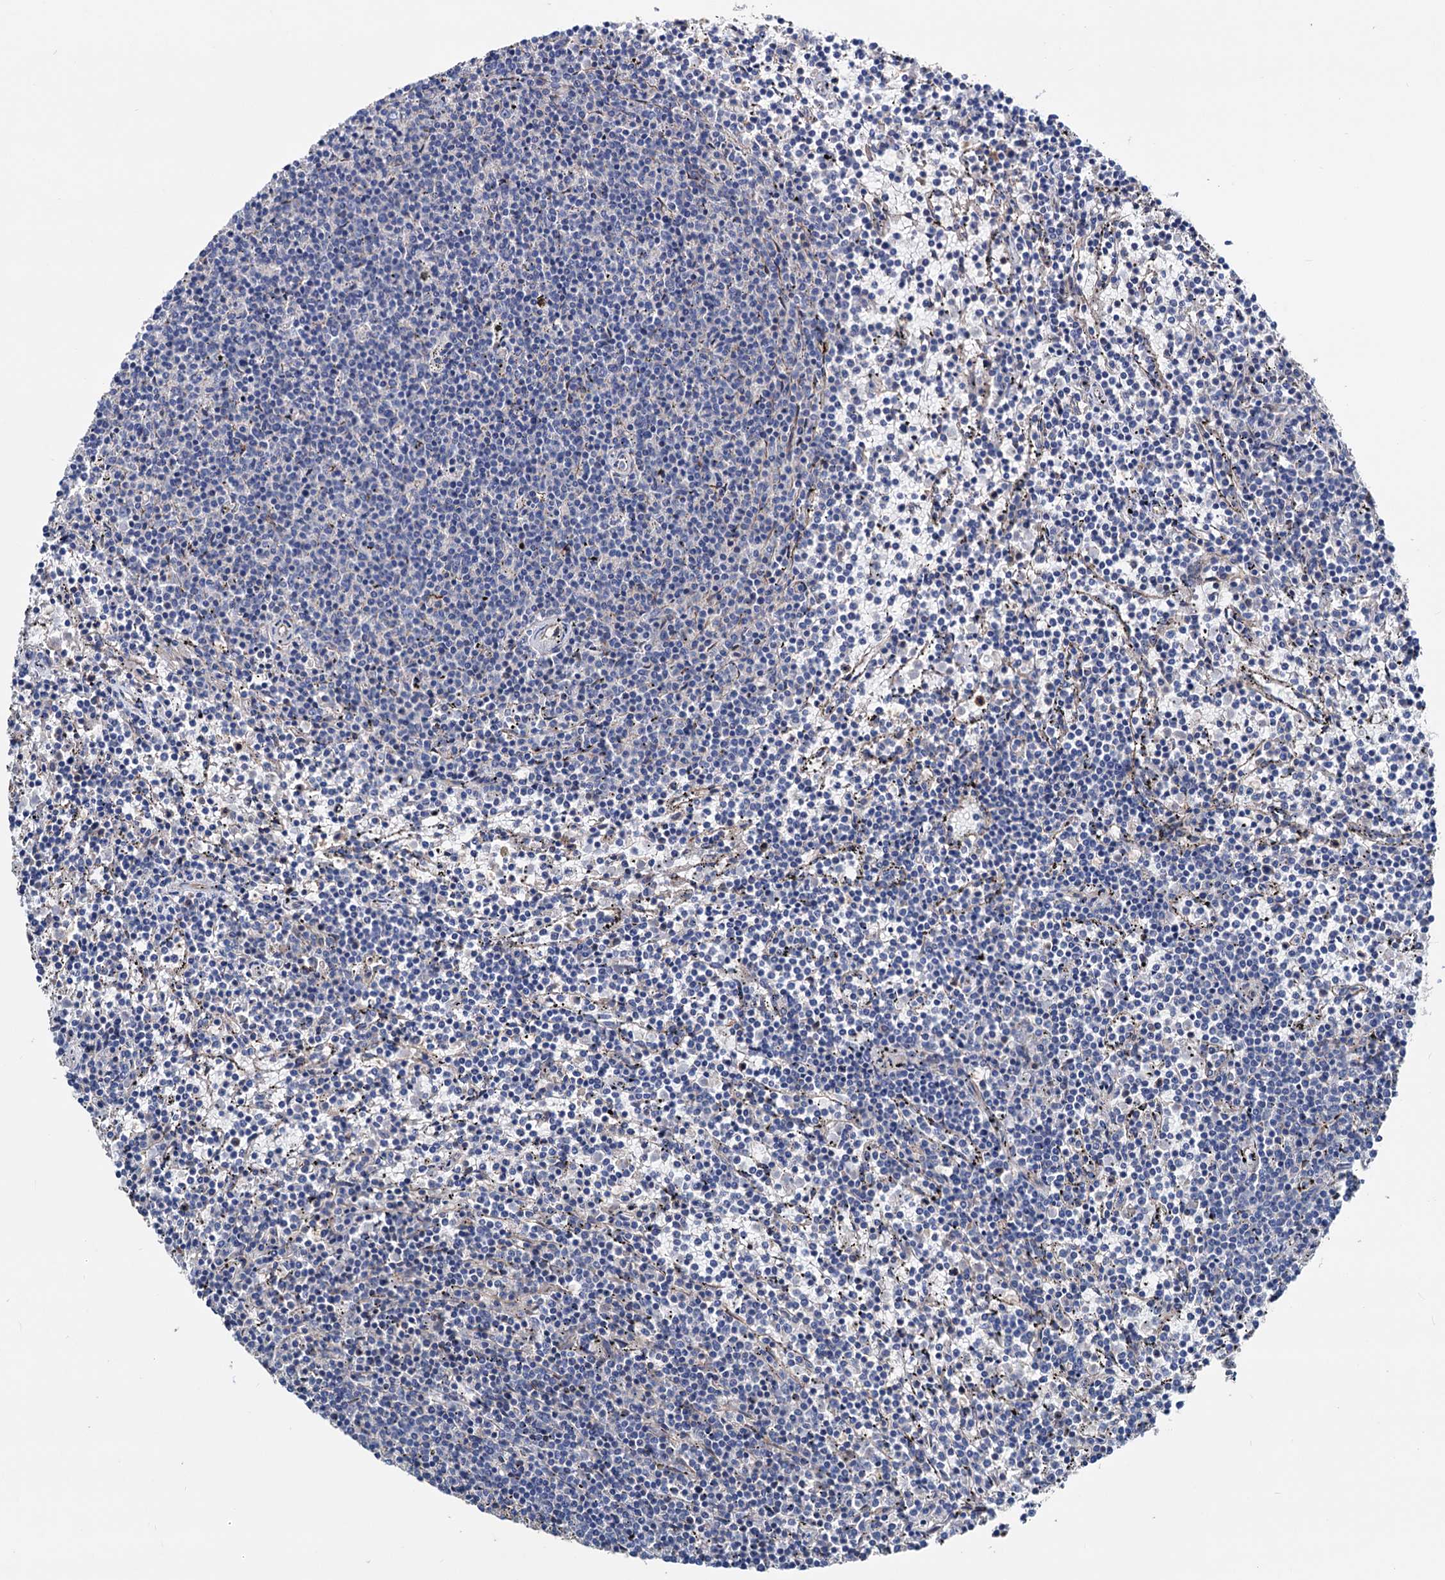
{"staining": {"intensity": "negative", "quantity": "none", "location": "none"}, "tissue": "lymphoma", "cell_type": "Tumor cells", "image_type": "cancer", "snomed": [{"axis": "morphology", "description": "Malignant lymphoma, non-Hodgkin's type, Low grade"}, {"axis": "topography", "description": "Spleen"}], "caption": "There is no significant staining in tumor cells of lymphoma.", "gene": "STING1", "patient": {"sex": "female", "age": 50}}